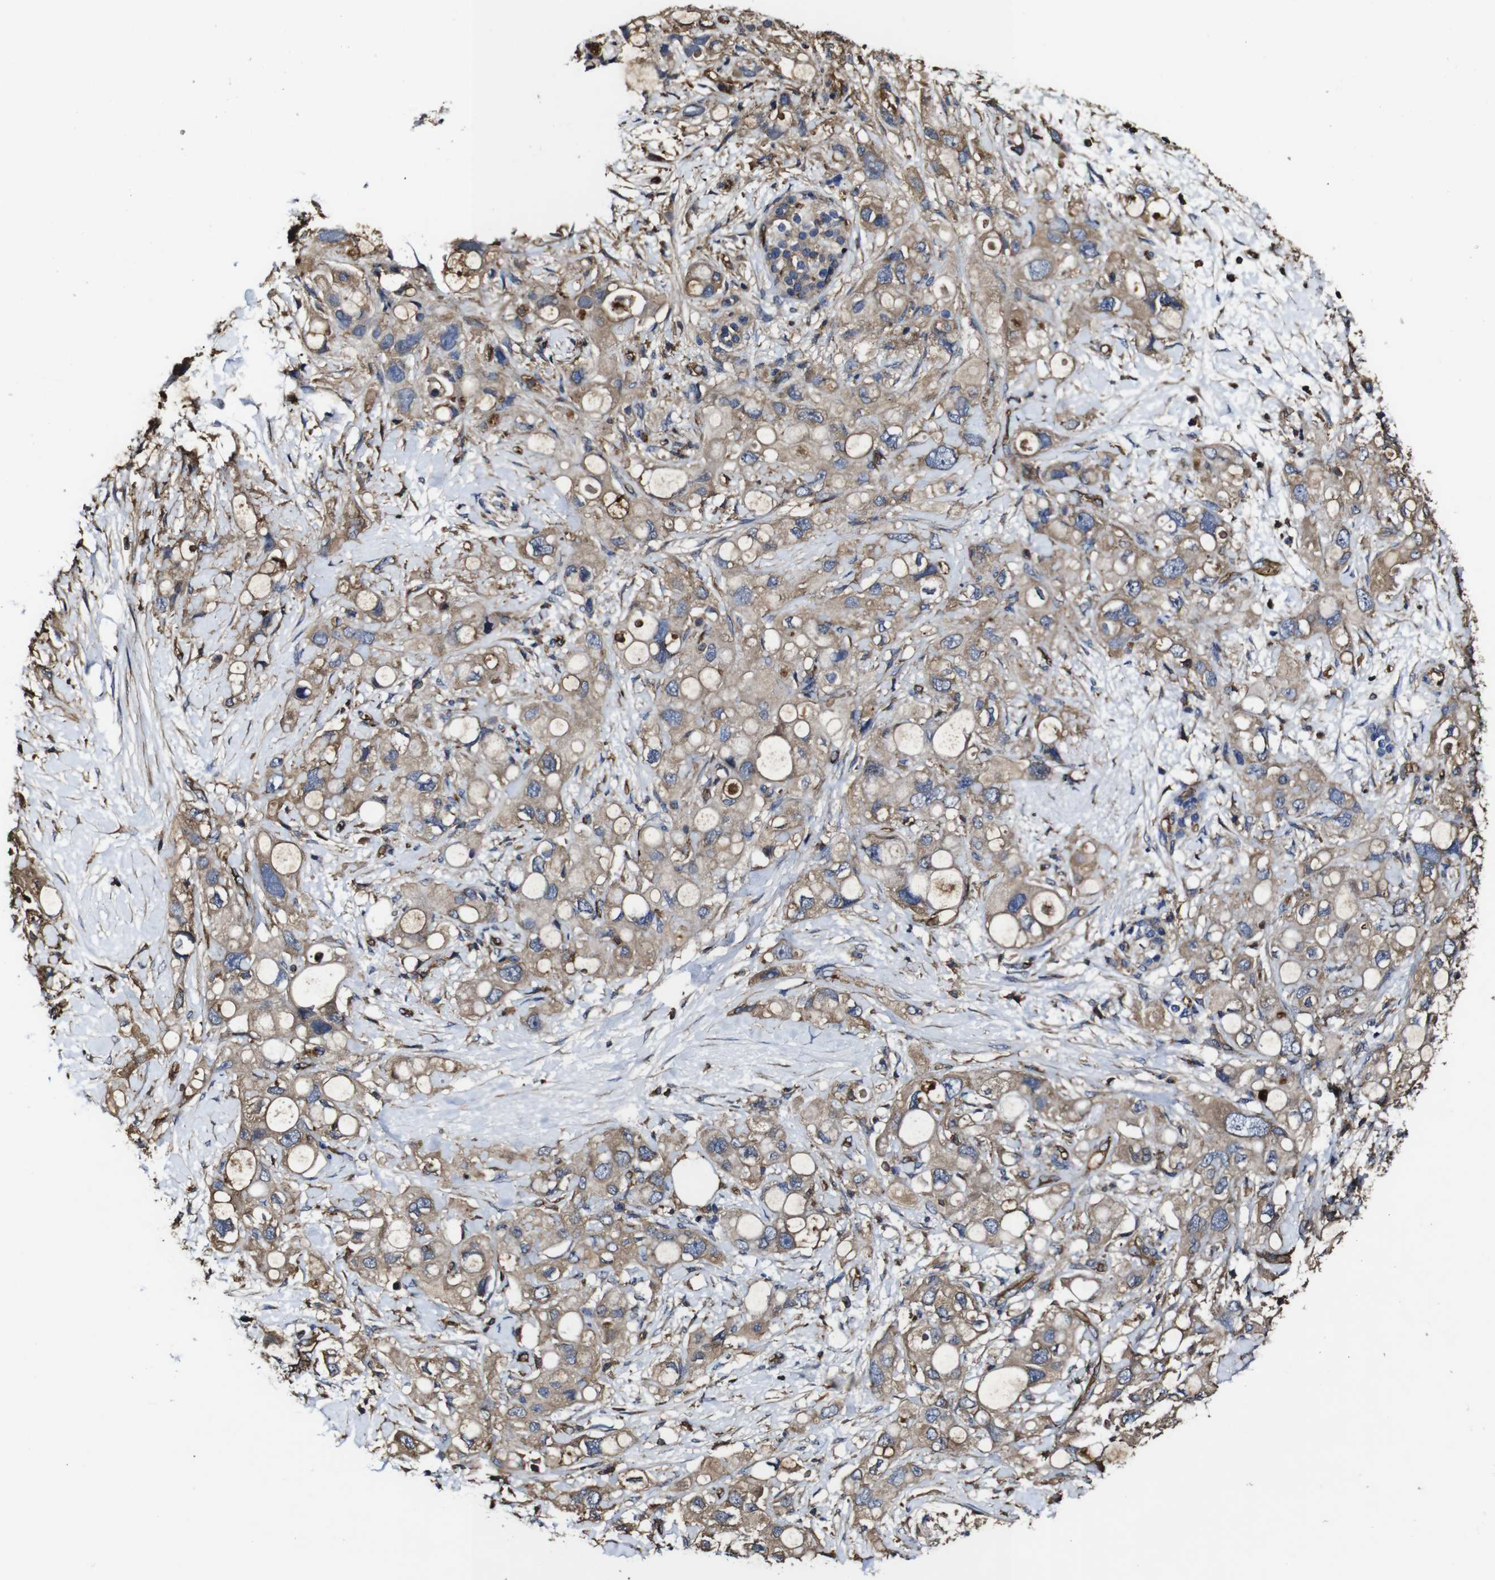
{"staining": {"intensity": "moderate", "quantity": ">75%", "location": "cytoplasmic/membranous"}, "tissue": "pancreatic cancer", "cell_type": "Tumor cells", "image_type": "cancer", "snomed": [{"axis": "morphology", "description": "Adenocarcinoma, NOS"}, {"axis": "topography", "description": "Pancreas"}], "caption": "This photomicrograph demonstrates pancreatic adenocarcinoma stained with immunohistochemistry to label a protein in brown. The cytoplasmic/membranous of tumor cells show moderate positivity for the protein. Nuclei are counter-stained blue.", "gene": "MSN", "patient": {"sex": "female", "age": 56}}